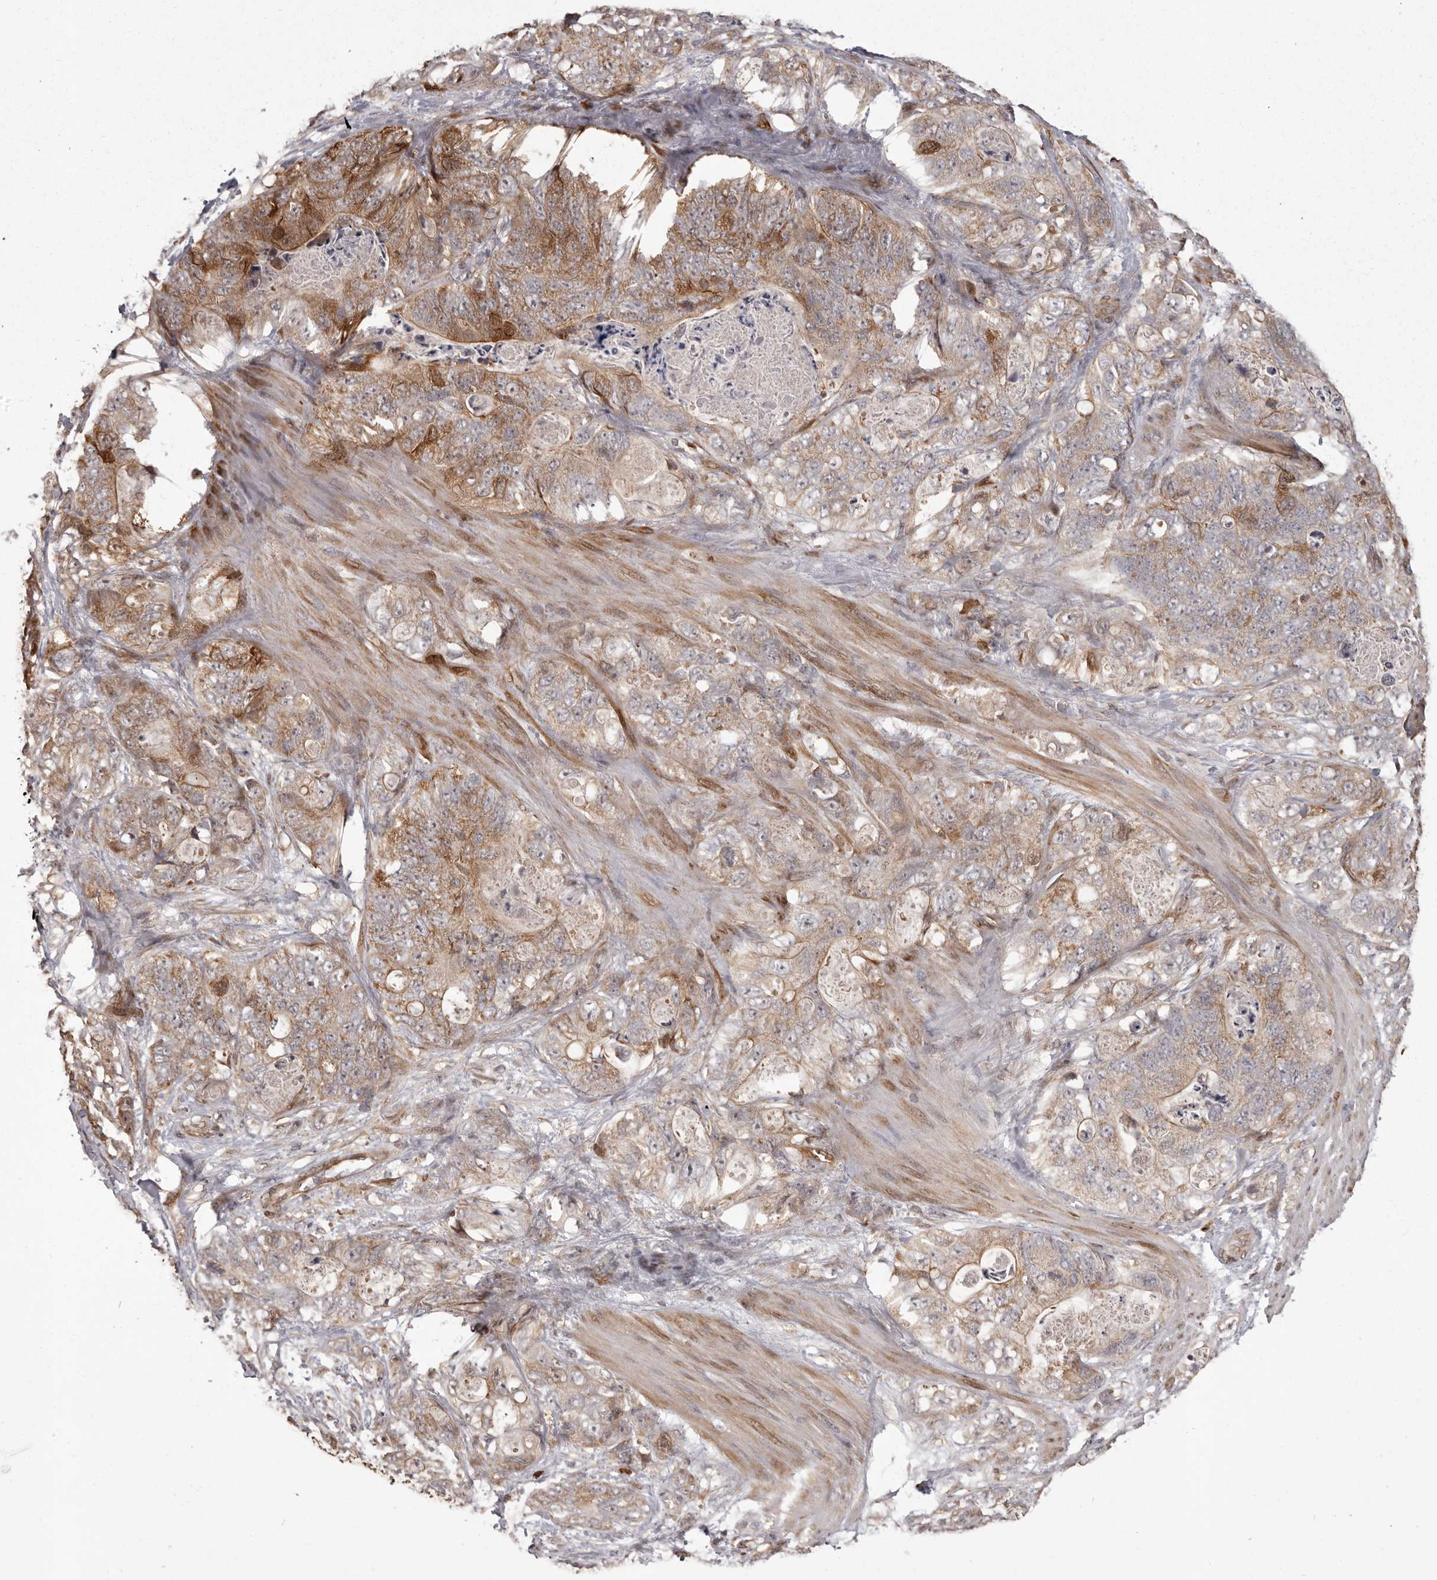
{"staining": {"intensity": "moderate", "quantity": ">75%", "location": "cytoplasmic/membranous"}, "tissue": "stomach cancer", "cell_type": "Tumor cells", "image_type": "cancer", "snomed": [{"axis": "morphology", "description": "Normal tissue, NOS"}, {"axis": "morphology", "description": "Adenocarcinoma, NOS"}, {"axis": "topography", "description": "Stomach"}], "caption": "The immunohistochemical stain shows moderate cytoplasmic/membranous positivity in tumor cells of stomach adenocarcinoma tissue.", "gene": "GFOD1", "patient": {"sex": "female", "age": 89}}